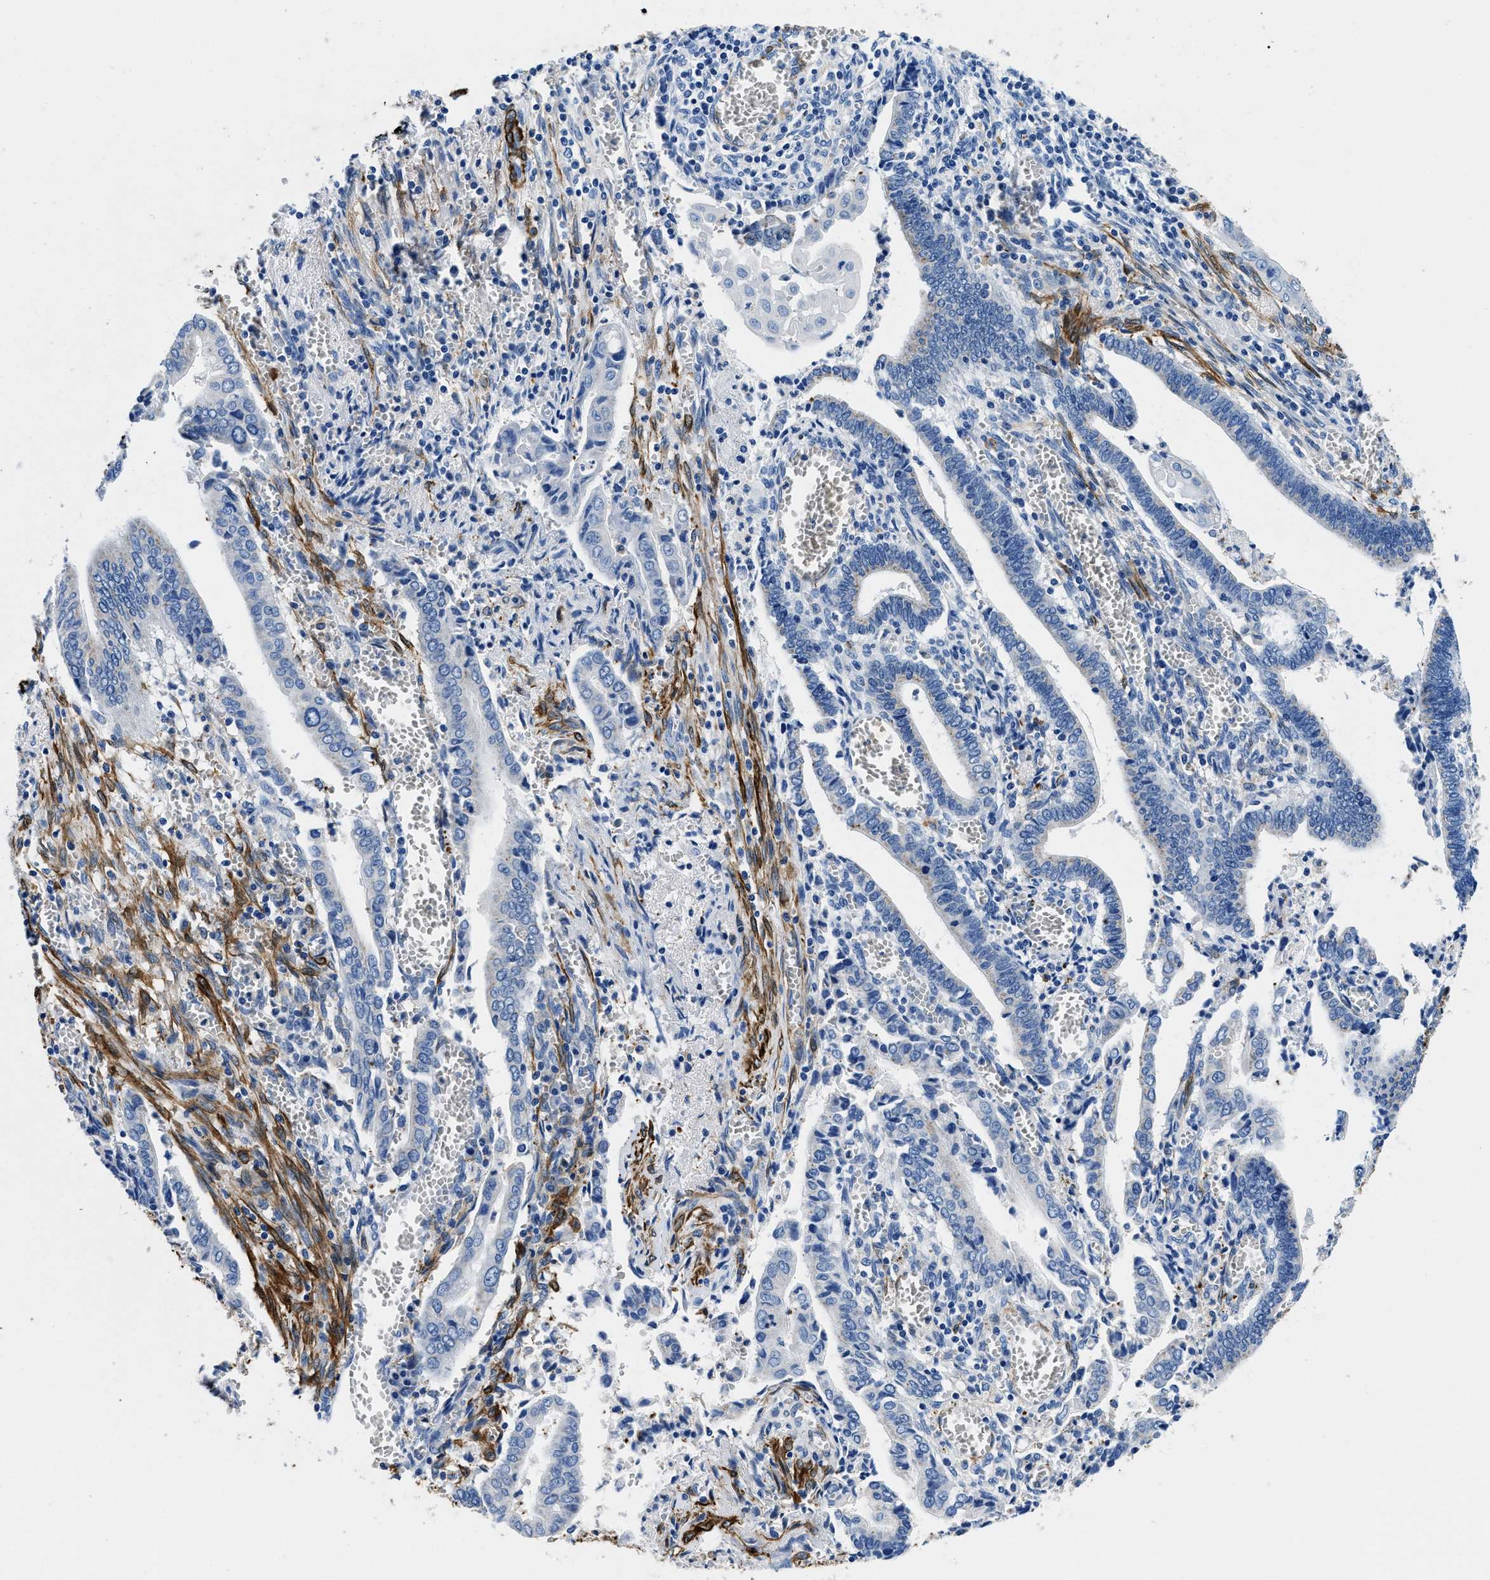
{"staining": {"intensity": "negative", "quantity": "none", "location": "none"}, "tissue": "cervical cancer", "cell_type": "Tumor cells", "image_type": "cancer", "snomed": [{"axis": "morphology", "description": "Adenocarcinoma, NOS"}, {"axis": "topography", "description": "Cervix"}], "caption": "This is an IHC micrograph of human adenocarcinoma (cervical). There is no expression in tumor cells.", "gene": "TEX261", "patient": {"sex": "female", "age": 44}}